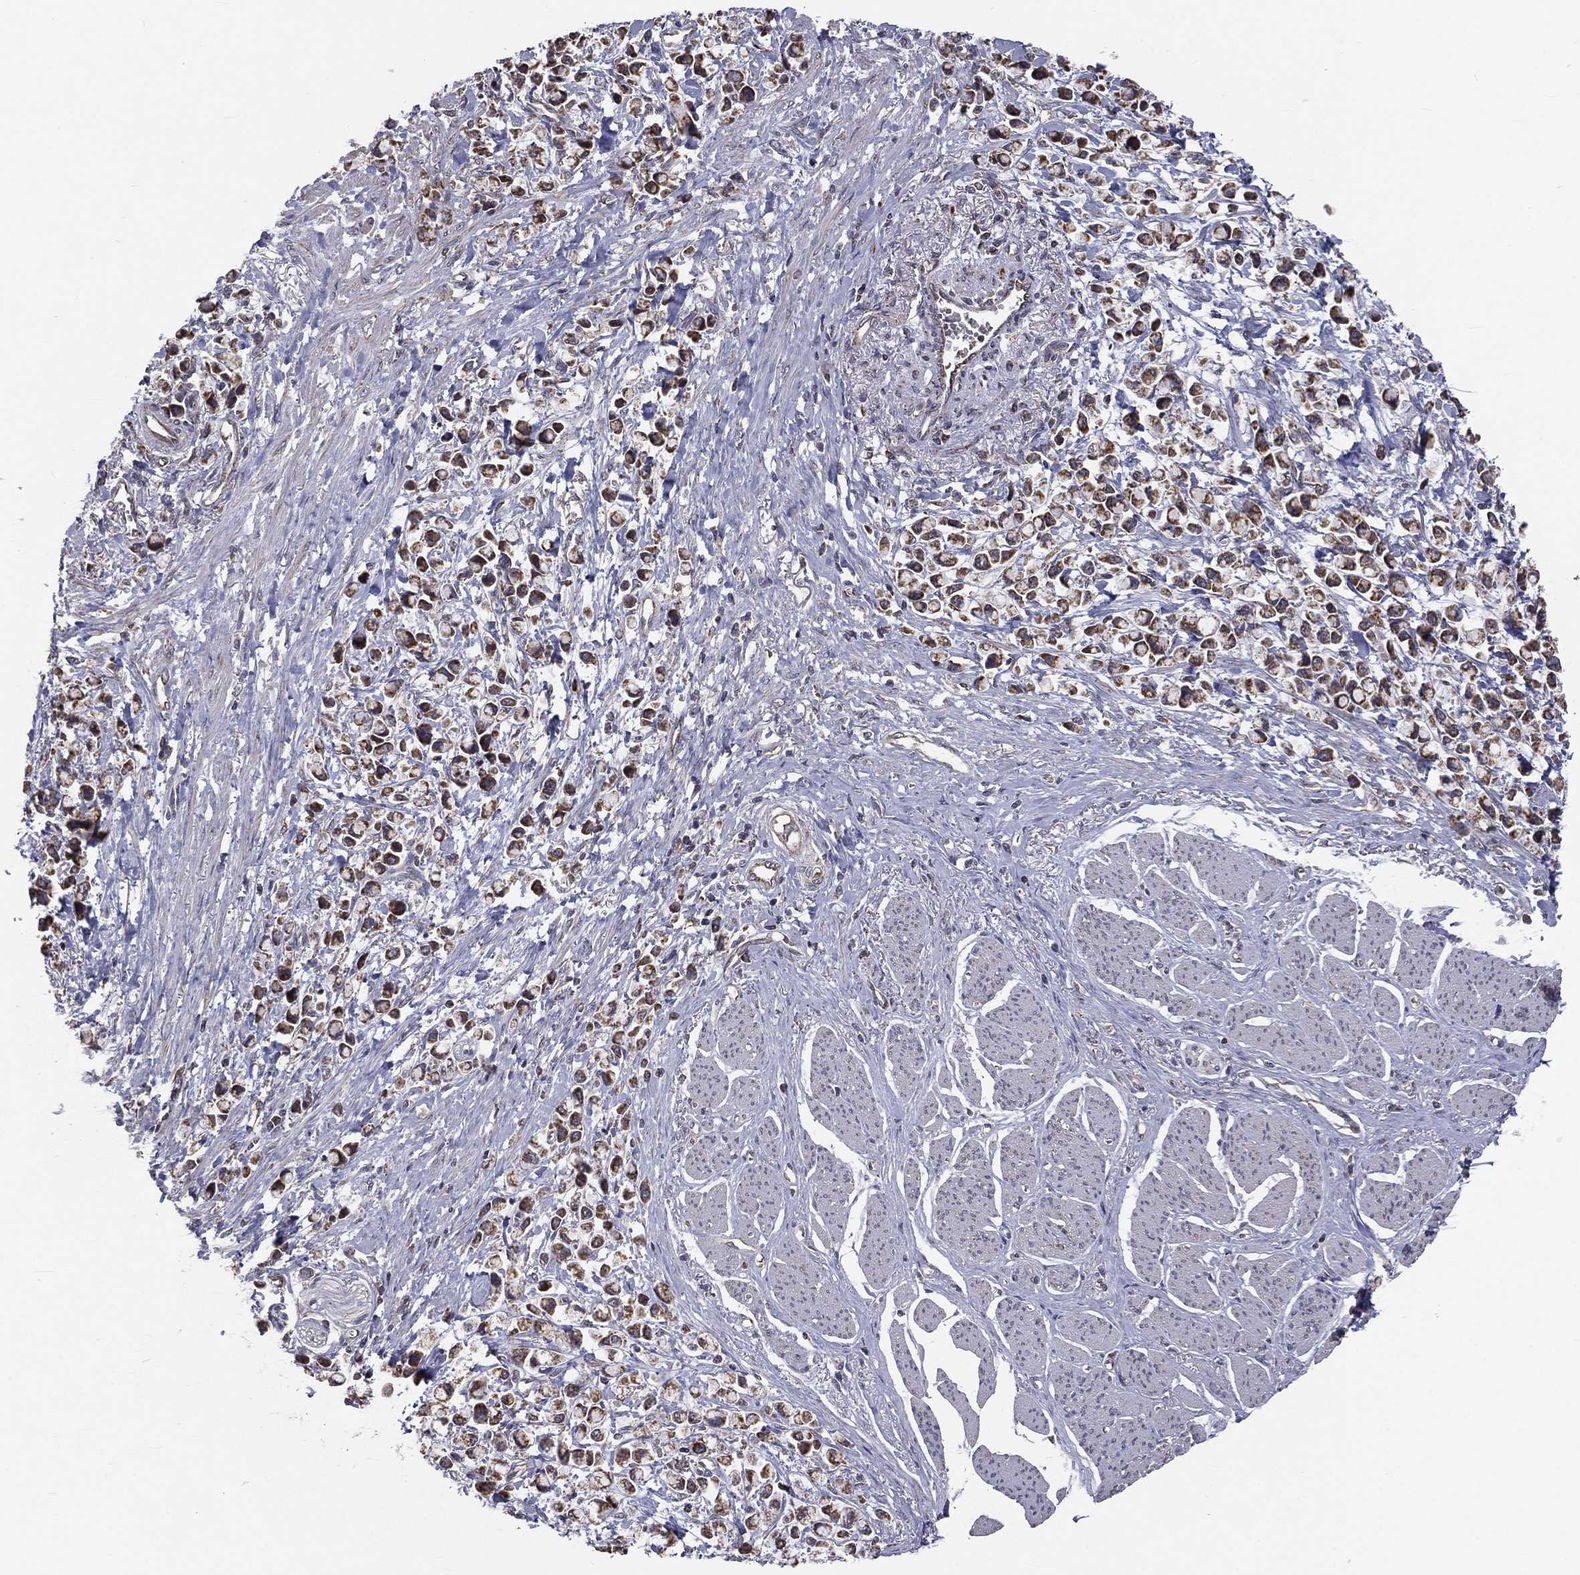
{"staining": {"intensity": "strong", "quantity": ">75%", "location": "cytoplasmic/membranous"}, "tissue": "stomach cancer", "cell_type": "Tumor cells", "image_type": "cancer", "snomed": [{"axis": "morphology", "description": "Adenocarcinoma, NOS"}, {"axis": "topography", "description": "Stomach"}], "caption": "Immunohistochemical staining of human stomach cancer demonstrates high levels of strong cytoplasmic/membranous protein positivity in approximately >75% of tumor cells. (Brightfield microscopy of DAB IHC at high magnification).", "gene": "MRPL46", "patient": {"sex": "female", "age": 81}}